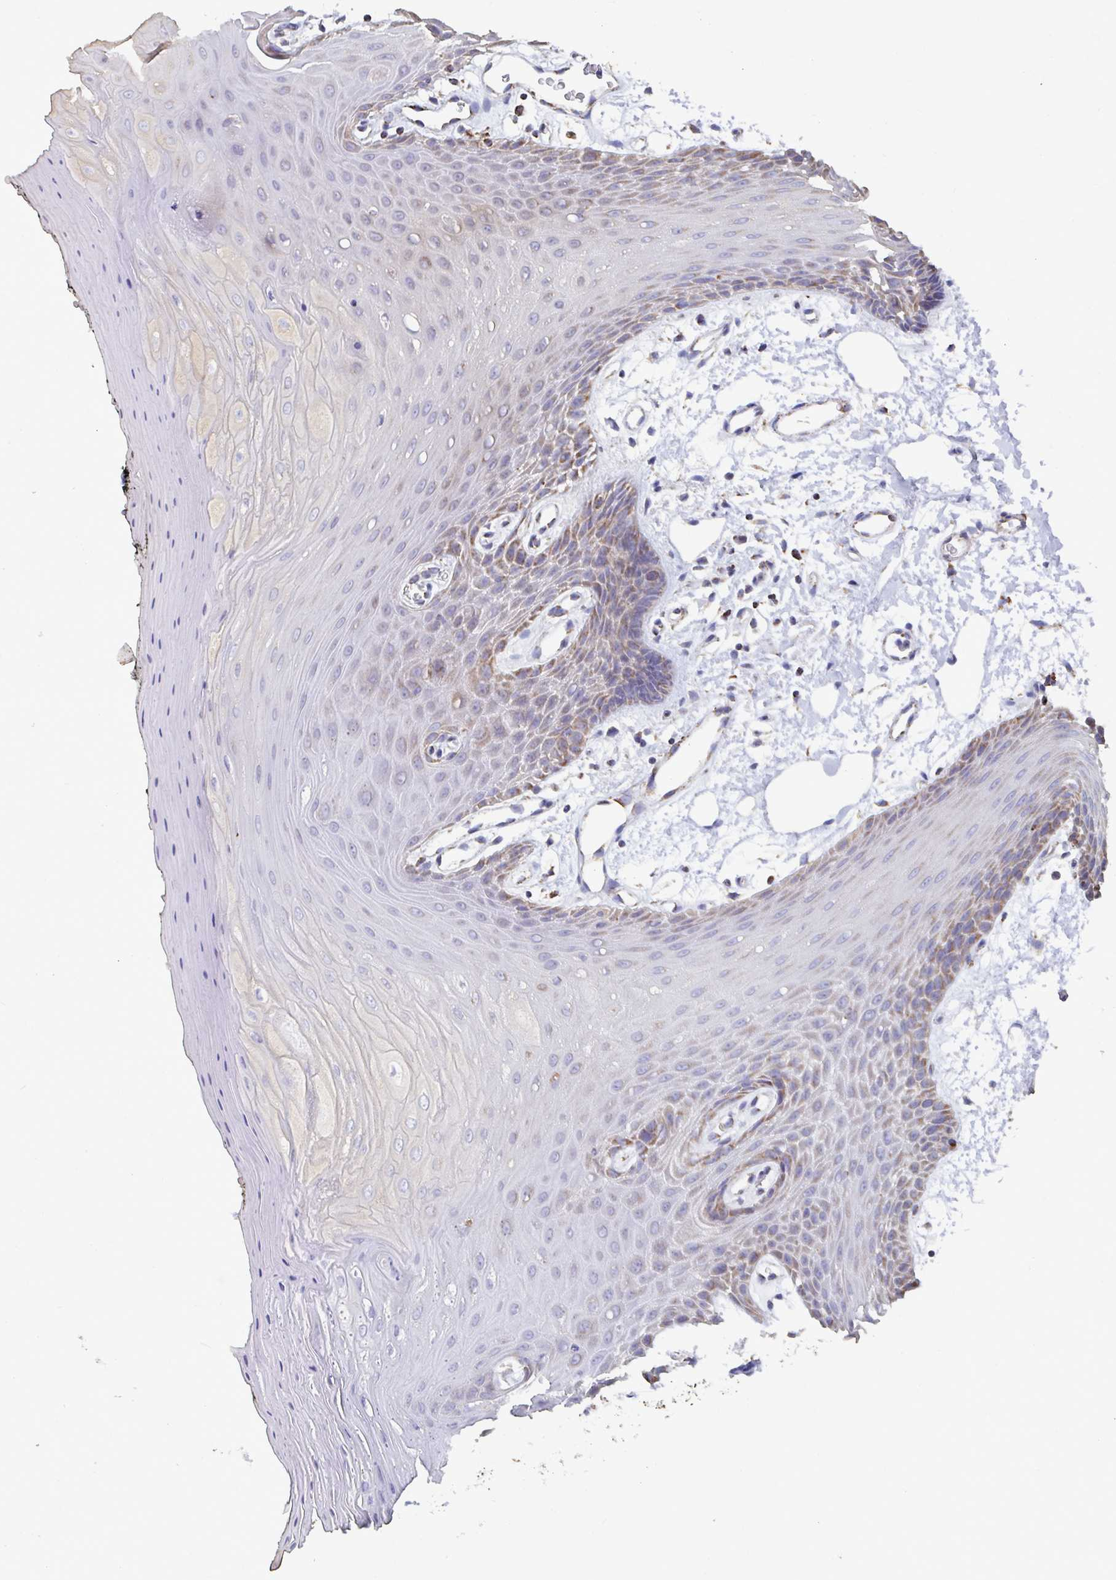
{"staining": {"intensity": "moderate", "quantity": "25%-75%", "location": "cytoplasmic/membranous"}, "tissue": "oral mucosa", "cell_type": "Squamous epithelial cells", "image_type": "normal", "snomed": [{"axis": "morphology", "description": "Normal tissue, NOS"}, {"axis": "topography", "description": "Oral tissue"}, {"axis": "topography", "description": "Tounge, NOS"}], "caption": "Protein expression analysis of benign oral mucosa shows moderate cytoplasmic/membranous staining in about 25%-75% of squamous epithelial cells. The staining was performed using DAB, with brown indicating positive protein expression. Nuclei are stained blue with hematoxylin.", "gene": "BCAT2", "patient": {"sex": "female", "age": 59}}